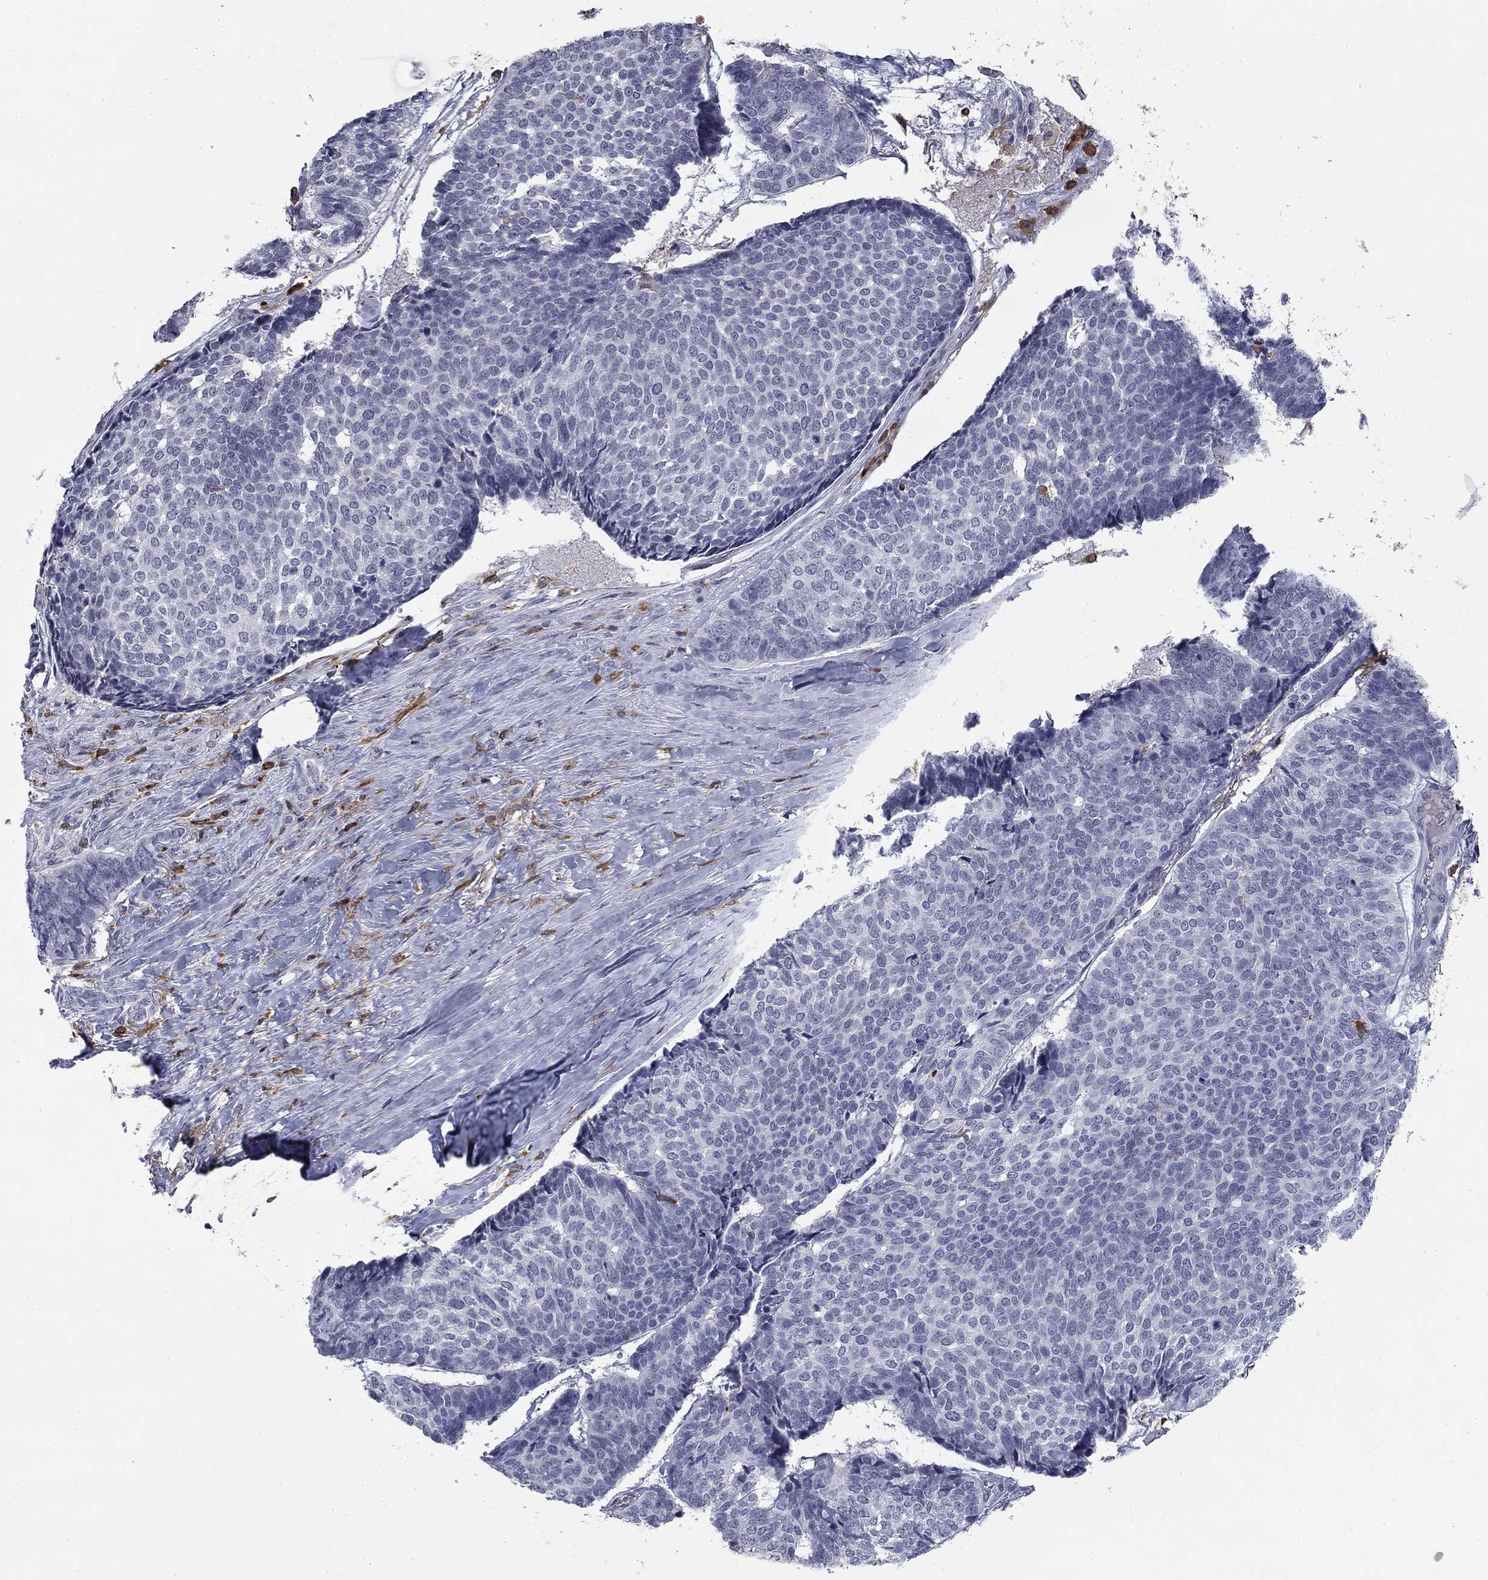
{"staining": {"intensity": "negative", "quantity": "none", "location": "none"}, "tissue": "skin cancer", "cell_type": "Tumor cells", "image_type": "cancer", "snomed": [{"axis": "morphology", "description": "Basal cell carcinoma"}, {"axis": "topography", "description": "Skin"}], "caption": "This is a photomicrograph of immunohistochemistry (IHC) staining of skin cancer, which shows no staining in tumor cells.", "gene": "PLCB2", "patient": {"sex": "male", "age": 86}}